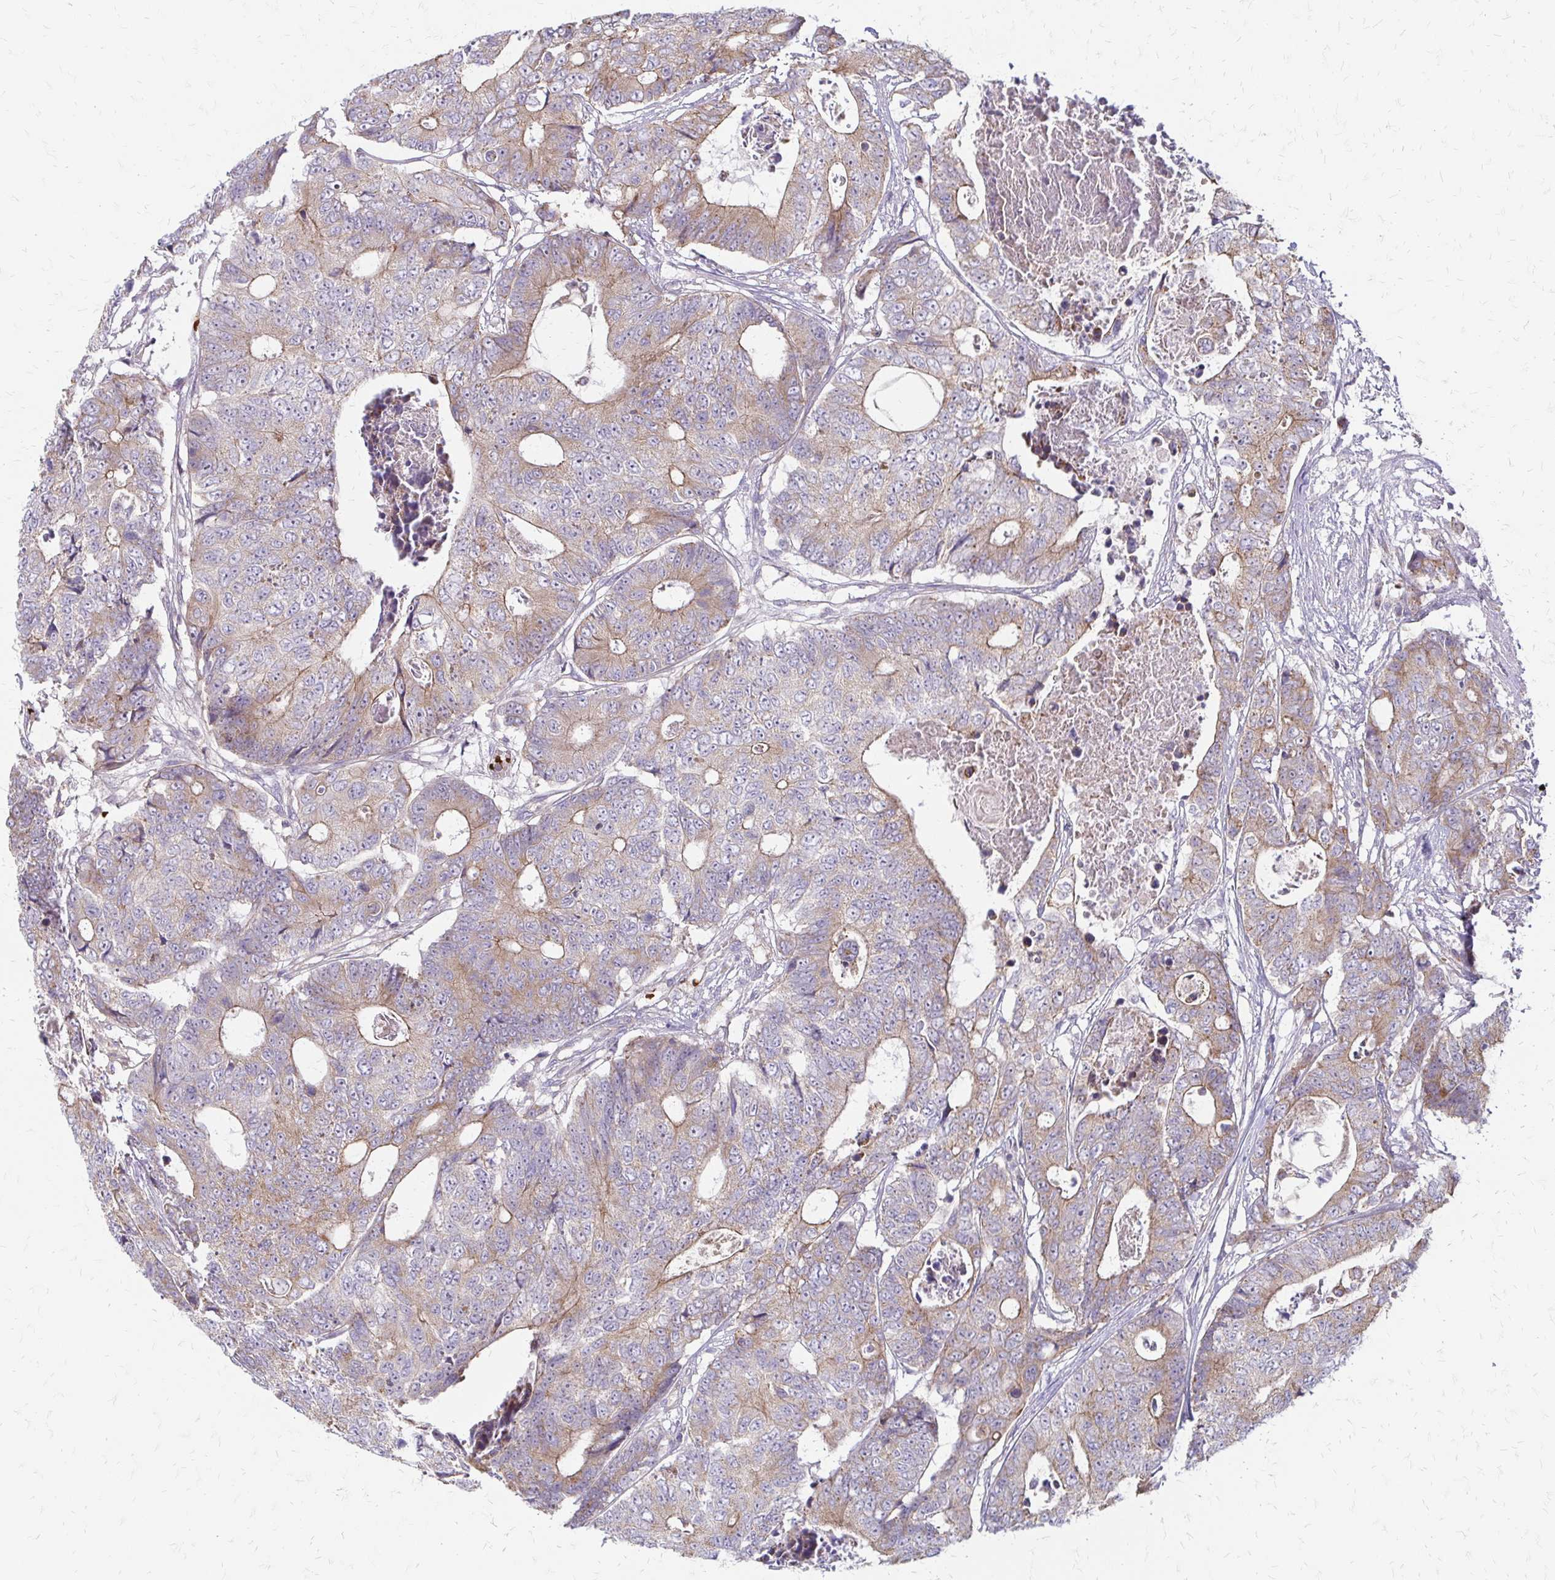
{"staining": {"intensity": "weak", "quantity": "25%-75%", "location": "cytoplasmic/membranous"}, "tissue": "colorectal cancer", "cell_type": "Tumor cells", "image_type": "cancer", "snomed": [{"axis": "morphology", "description": "Adenocarcinoma, NOS"}, {"axis": "topography", "description": "Colon"}], "caption": "The immunohistochemical stain shows weak cytoplasmic/membranous positivity in tumor cells of colorectal adenocarcinoma tissue.", "gene": "ZNF383", "patient": {"sex": "female", "age": 48}}